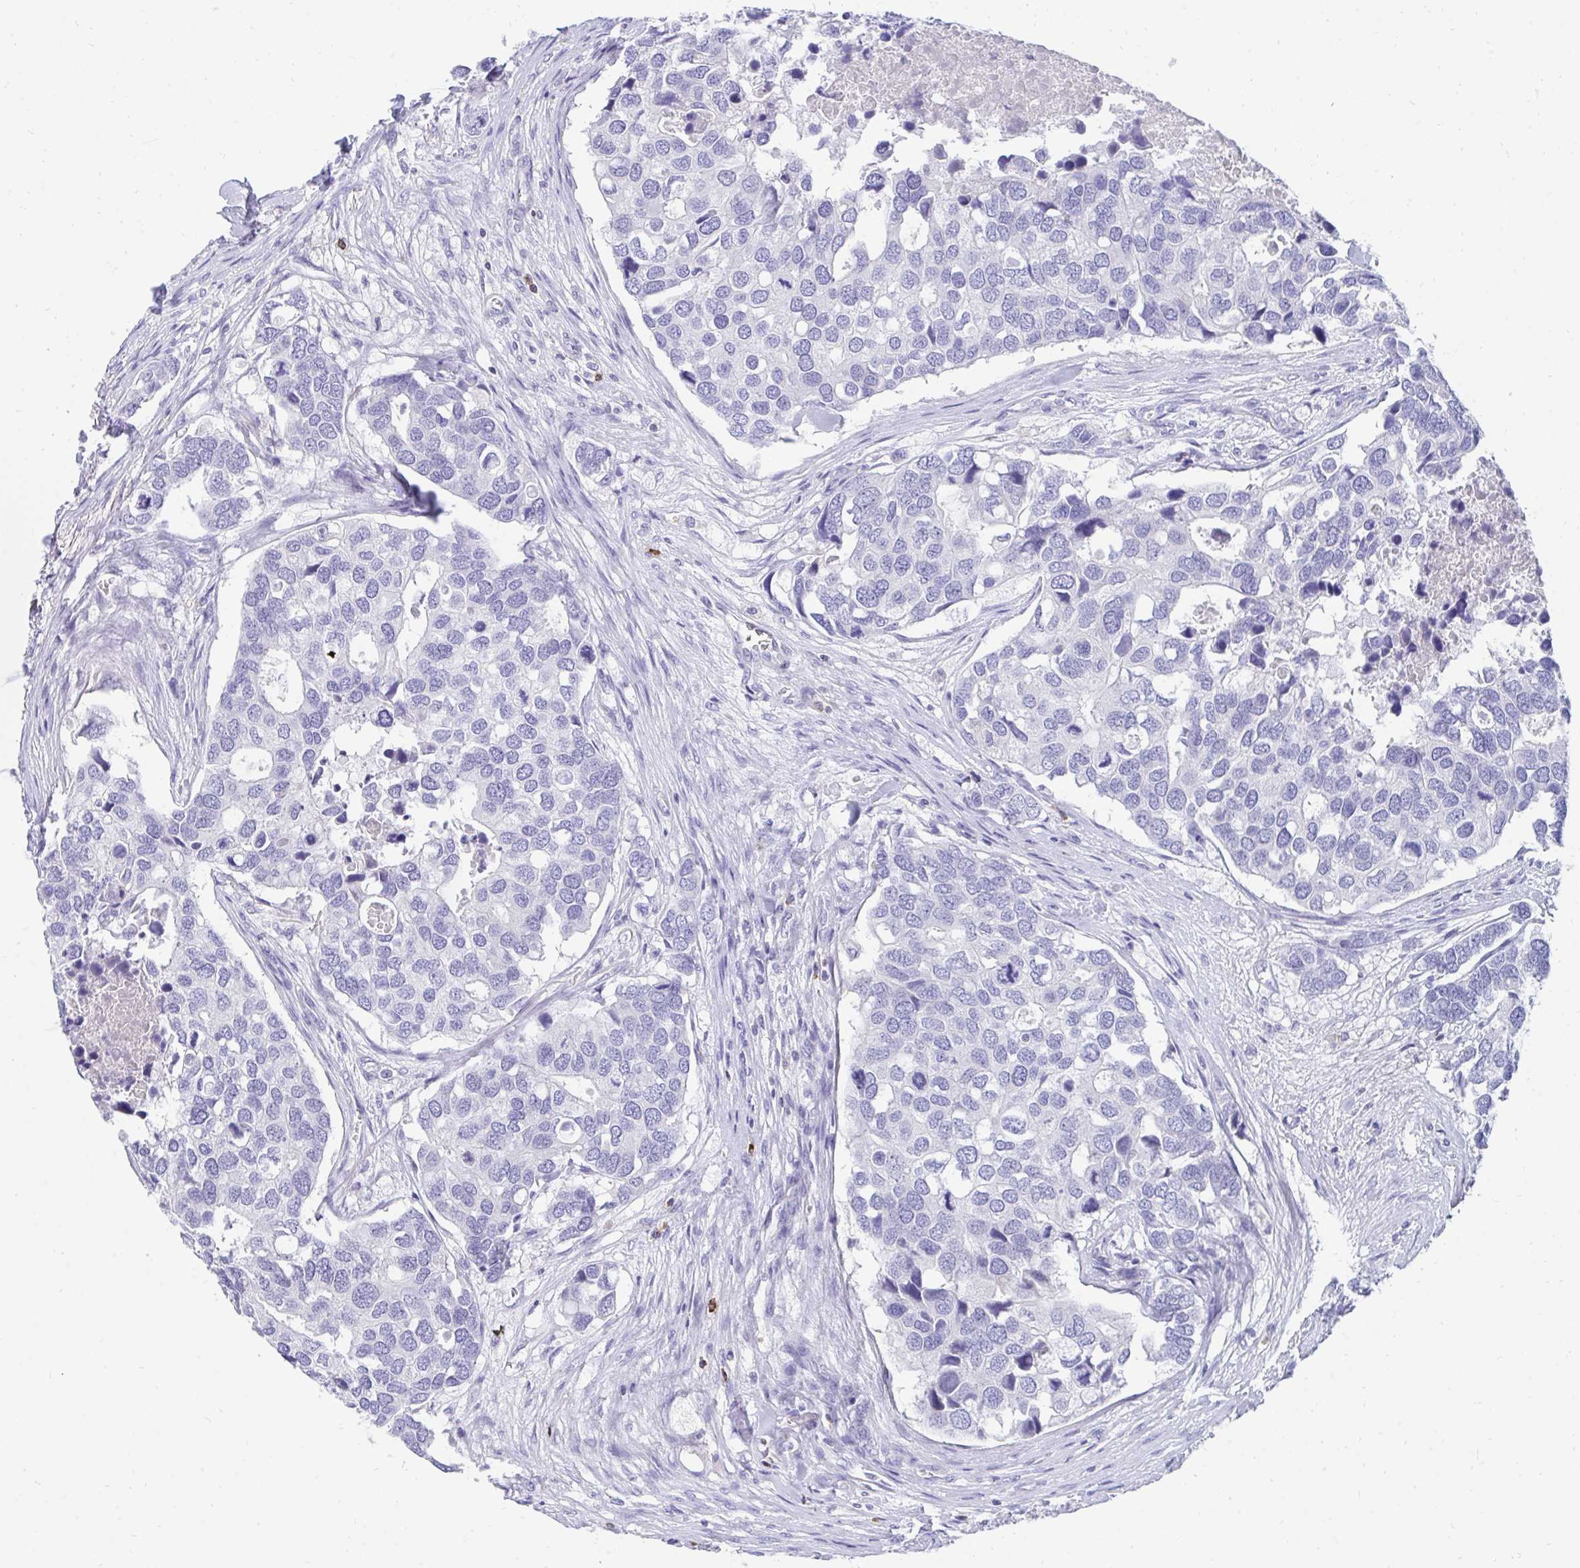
{"staining": {"intensity": "negative", "quantity": "none", "location": "none"}, "tissue": "breast cancer", "cell_type": "Tumor cells", "image_type": "cancer", "snomed": [{"axis": "morphology", "description": "Duct carcinoma"}, {"axis": "topography", "description": "Breast"}], "caption": "The photomicrograph reveals no staining of tumor cells in breast cancer.", "gene": "CD7", "patient": {"sex": "female", "age": 83}}